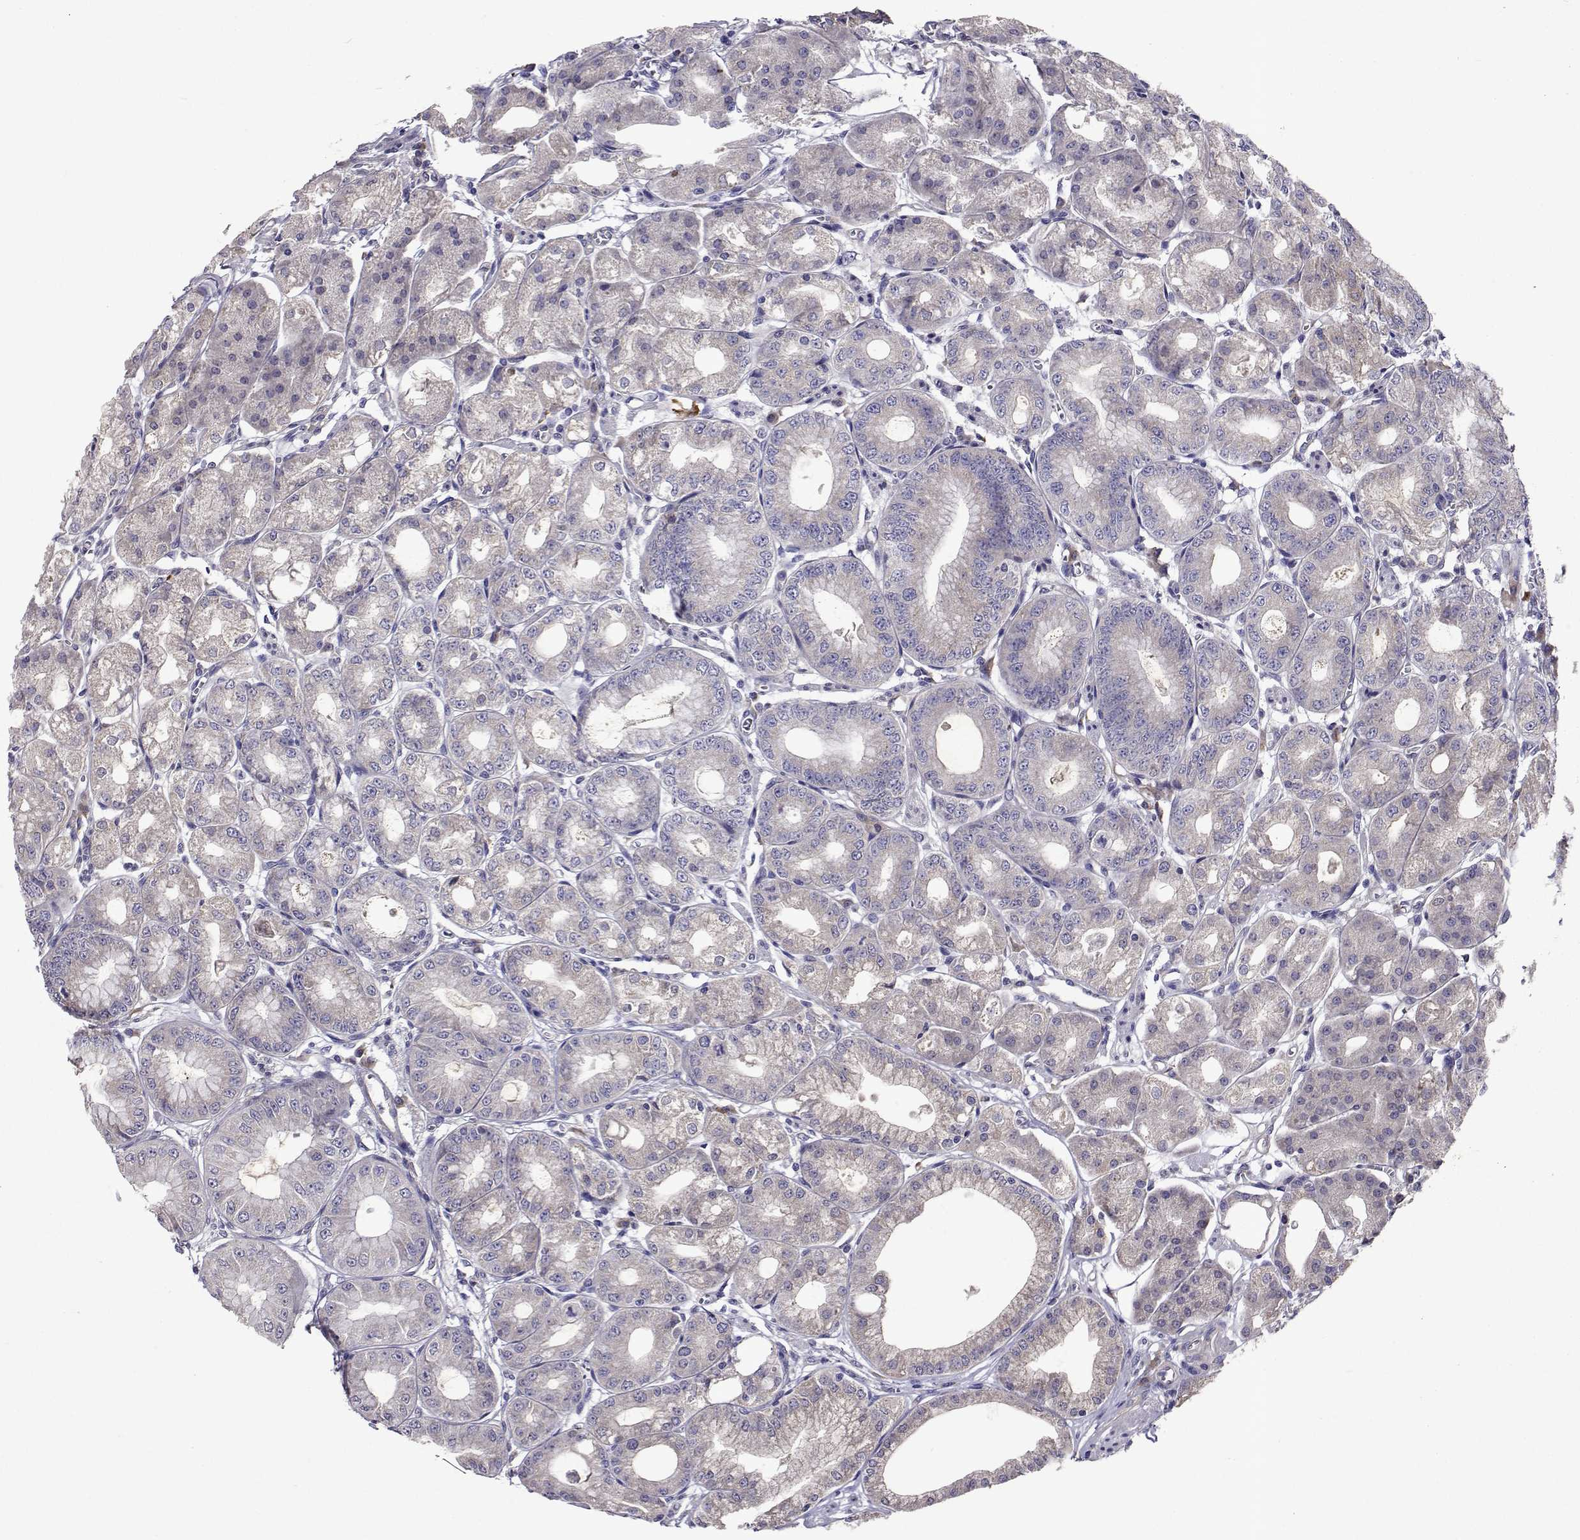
{"staining": {"intensity": "negative", "quantity": "none", "location": "none"}, "tissue": "stomach", "cell_type": "Glandular cells", "image_type": "normal", "snomed": [{"axis": "morphology", "description": "Normal tissue, NOS"}, {"axis": "topography", "description": "Stomach, lower"}], "caption": "High power microscopy histopathology image of an immunohistochemistry (IHC) histopathology image of normal stomach, revealing no significant expression in glandular cells.", "gene": "TARBP2", "patient": {"sex": "male", "age": 71}}